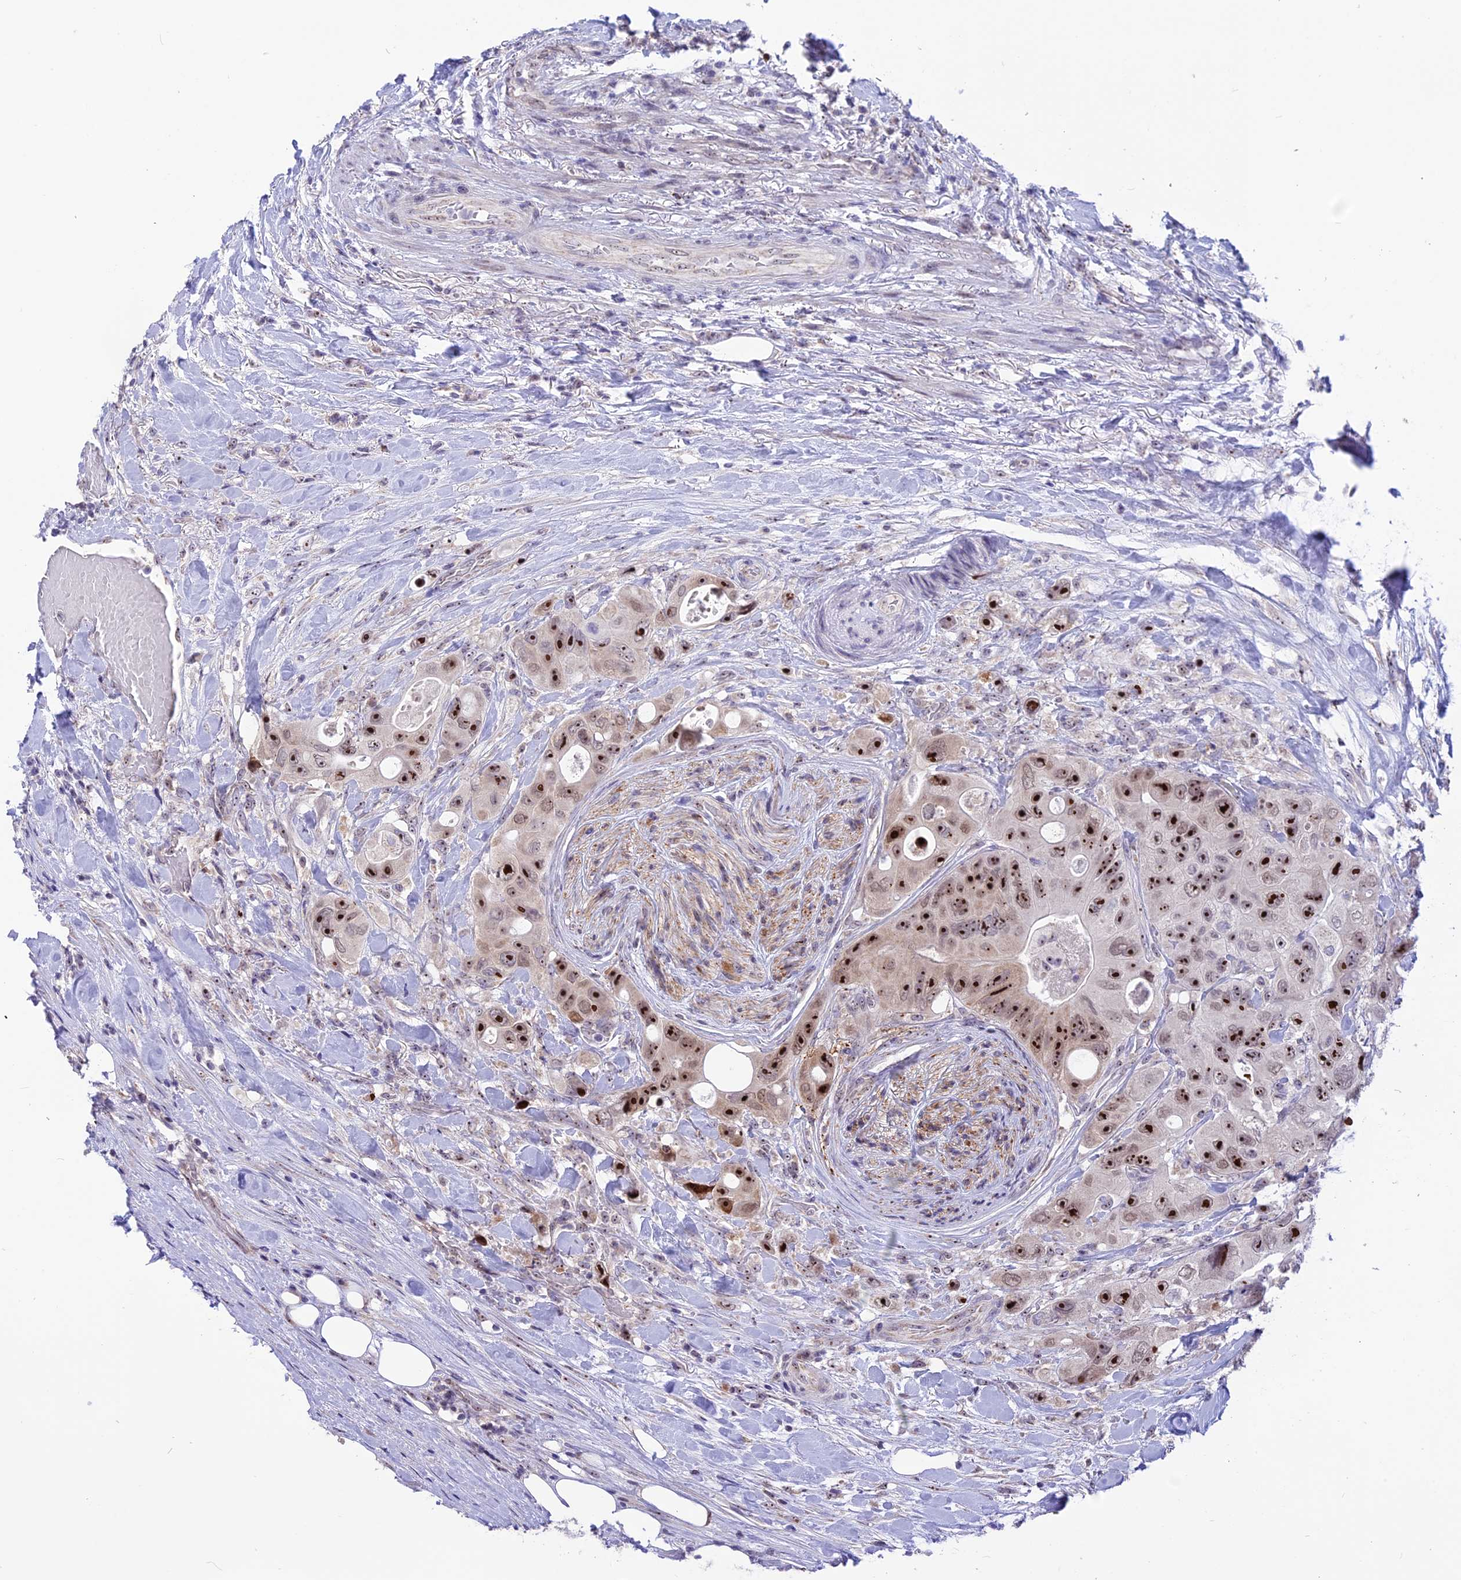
{"staining": {"intensity": "strong", "quantity": ">75%", "location": "nuclear"}, "tissue": "colorectal cancer", "cell_type": "Tumor cells", "image_type": "cancer", "snomed": [{"axis": "morphology", "description": "Adenocarcinoma, NOS"}, {"axis": "topography", "description": "Colon"}], "caption": "A micrograph of human colorectal adenocarcinoma stained for a protein shows strong nuclear brown staining in tumor cells. Using DAB (brown) and hematoxylin (blue) stains, captured at high magnification using brightfield microscopy.", "gene": "CMSS1", "patient": {"sex": "female", "age": 46}}